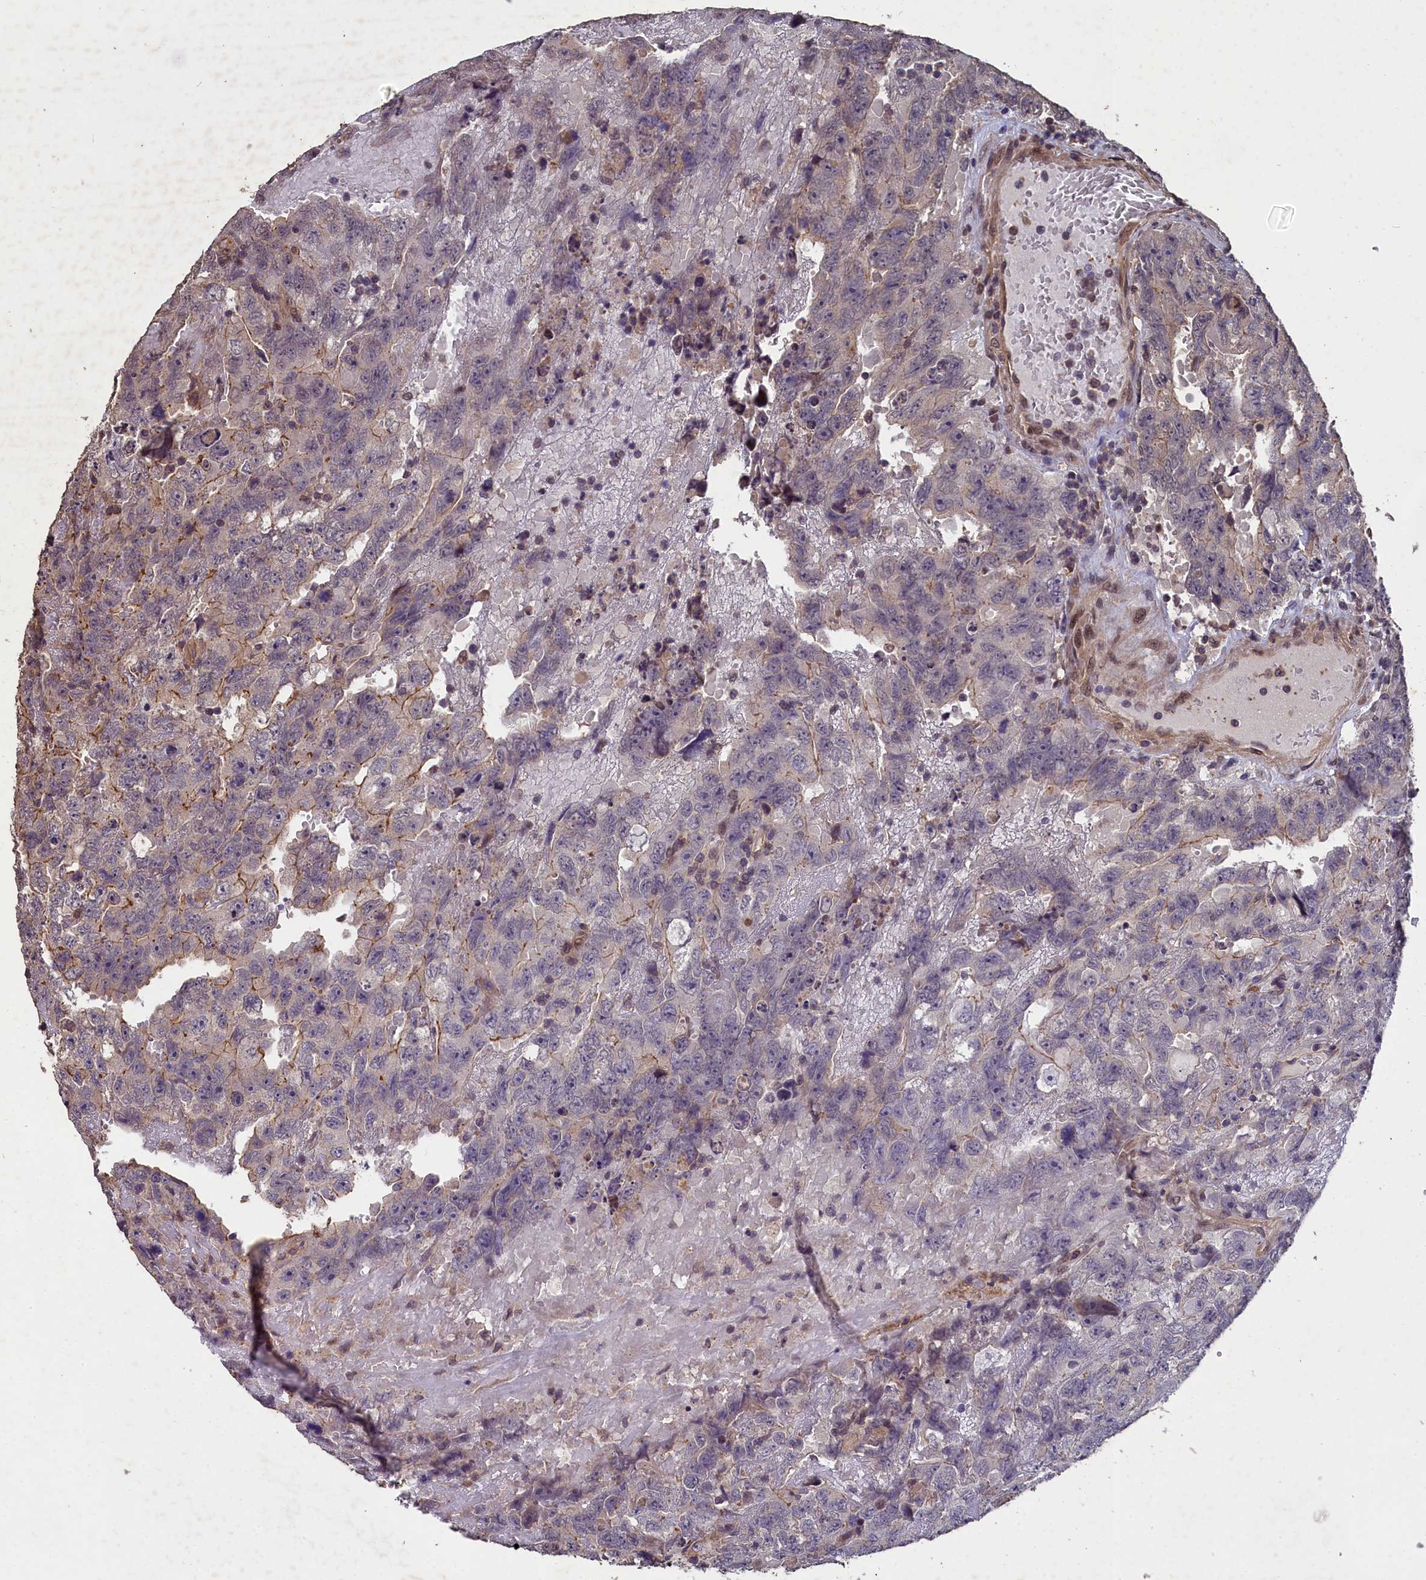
{"staining": {"intensity": "weak", "quantity": "<25%", "location": "cytoplasmic/membranous"}, "tissue": "testis cancer", "cell_type": "Tumor cells", "image_type": "cancer", "snomed": [{"axis": "morphology", "description": "Carcinoma, Embryonal, NOS"}, {"axis": "topography", "description": "Testis"}], "caption": "Tumor cells show no significant protein expression in embryonal carcinoma (testis).", "gene": "CHD9", "patient": {"sex": "male", "age": 45}}